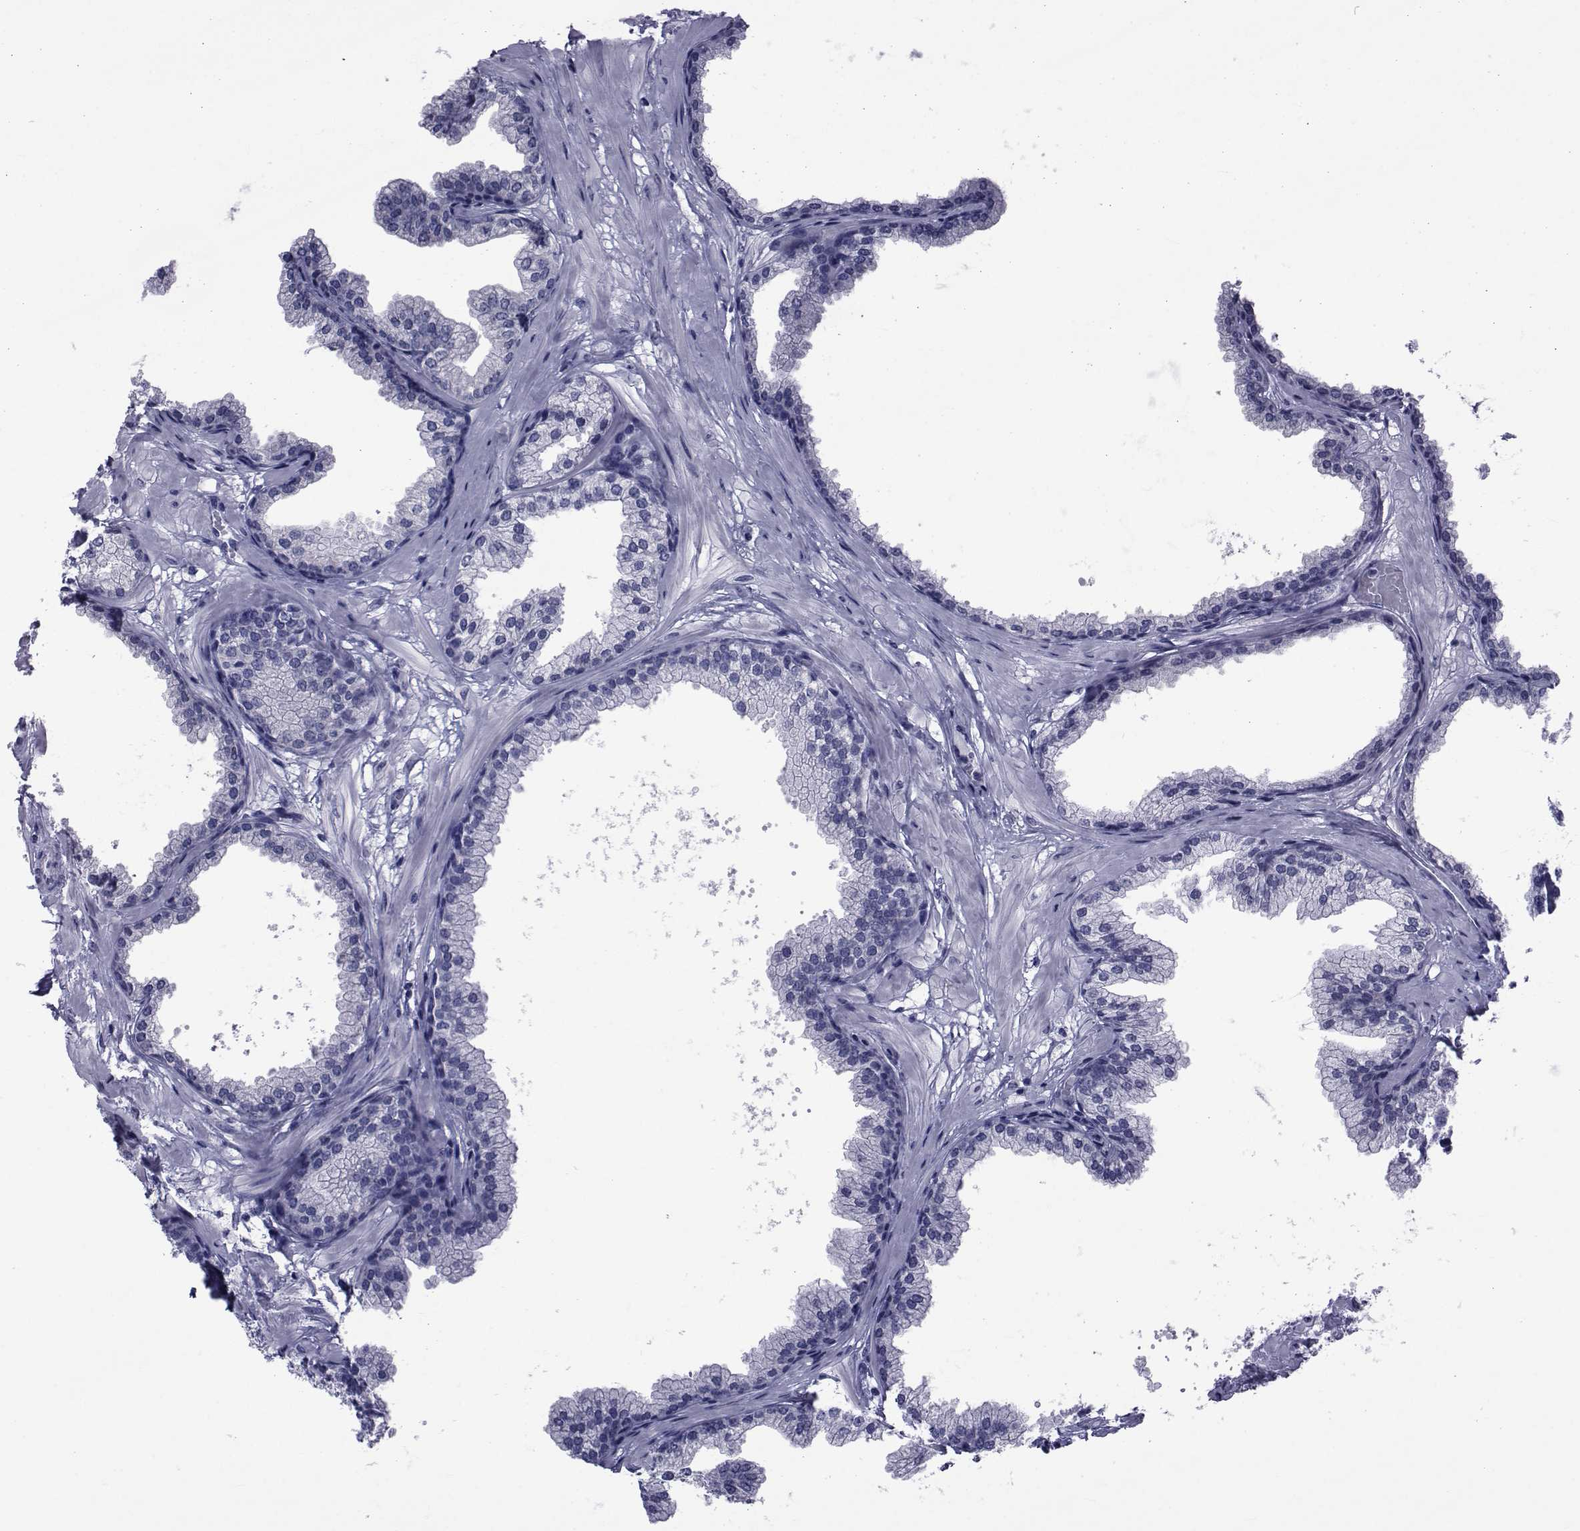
{"staining": {"intensity": "negative", "quantity": "none", "location": "none"}, "tissue": "prostate", "cell_type": "Glandular cells", "image_type": "normal", "snomed": [{"axis": "morphology", "description": "Normal tissue, NOS"}, {"axis": "topography", "description": "Prostate"}], "caption": "IHC image of benign prostate: prostate stained with DAB demonstrates no significant protein positivity in glandular cells. Nuclei are stained in blue.", "gene": "GKAP1", "patient": {"sex": "male", "age": 37}}